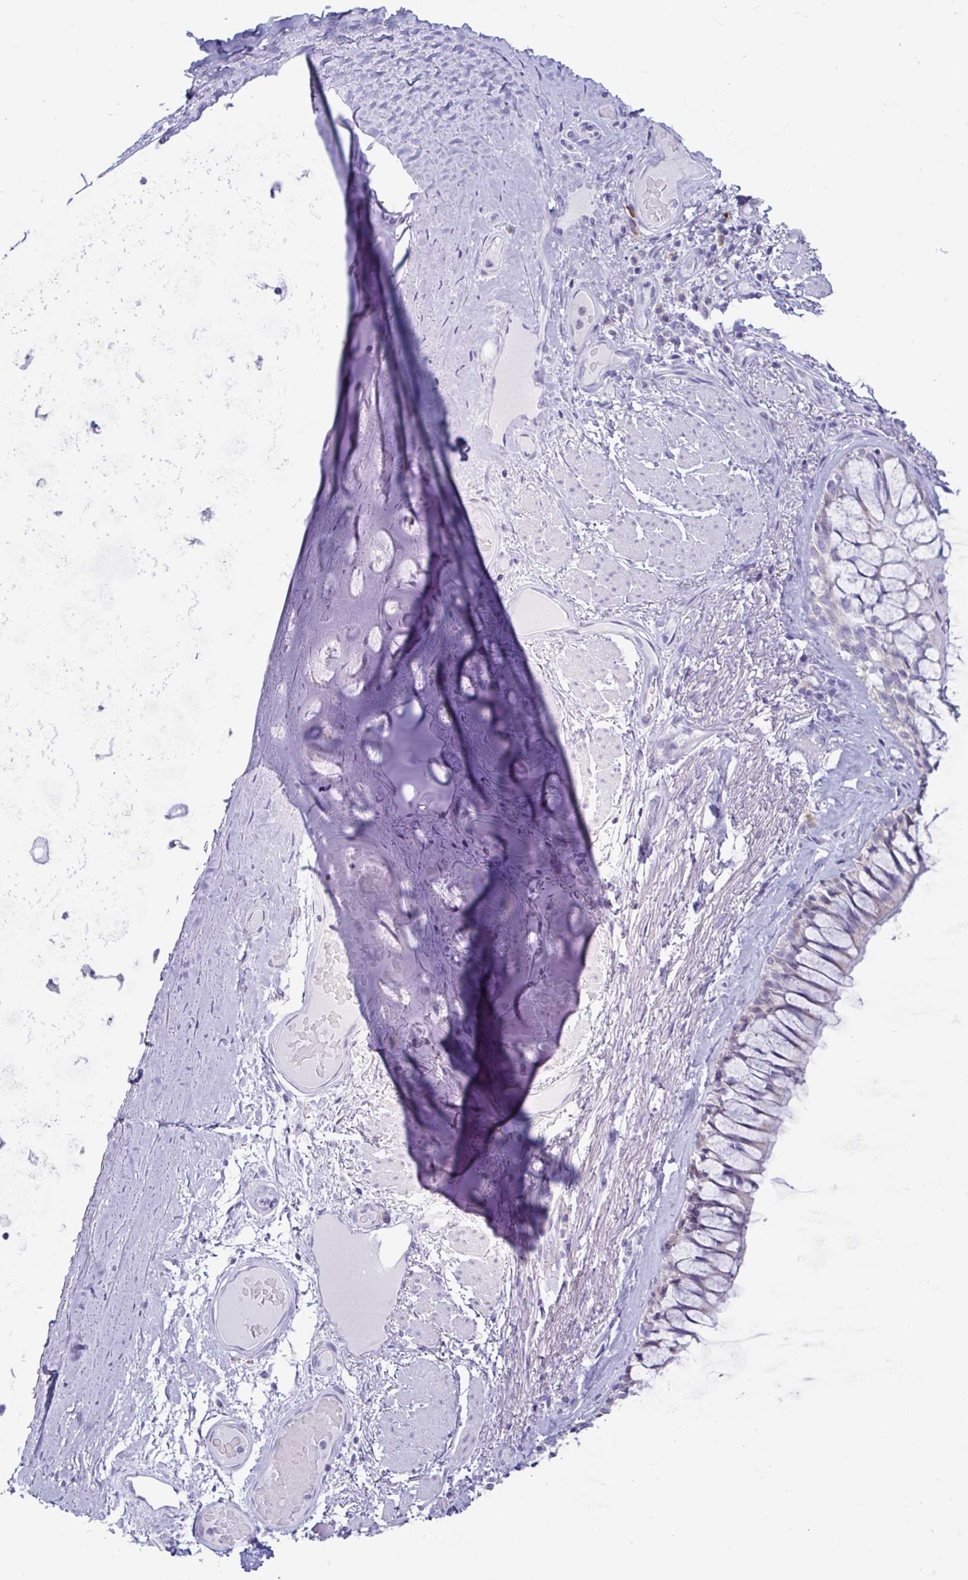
{"staining": {"intensity": "negative", "quantity": "none", "location": "none"}, "tissue": "adipose tissue", "cell_type": "Adipocytes", "image_type": "normal", "snomed": [{"axis": "morphology", "description": "Normal tissue, NOS"}, {"axis": "topography", "description": "Cartilage tissue"}, {"axis": "topography", "description": "Bronchus"}], "caption": "Immunohistochemistry (IHC) image of unremarkable adipose tissue: adipose tissue stained with DAB (3,3'-diaminobenzidine) displays no significant protein staining in adipocytes. The staining is performed using DAB (3,3'-diaminobenzidine) brown chromogen with nuclei counter-stained in using hematoxylin.", "gene": "TFPI2", "patient": {"sex": "male", "age": 64}}